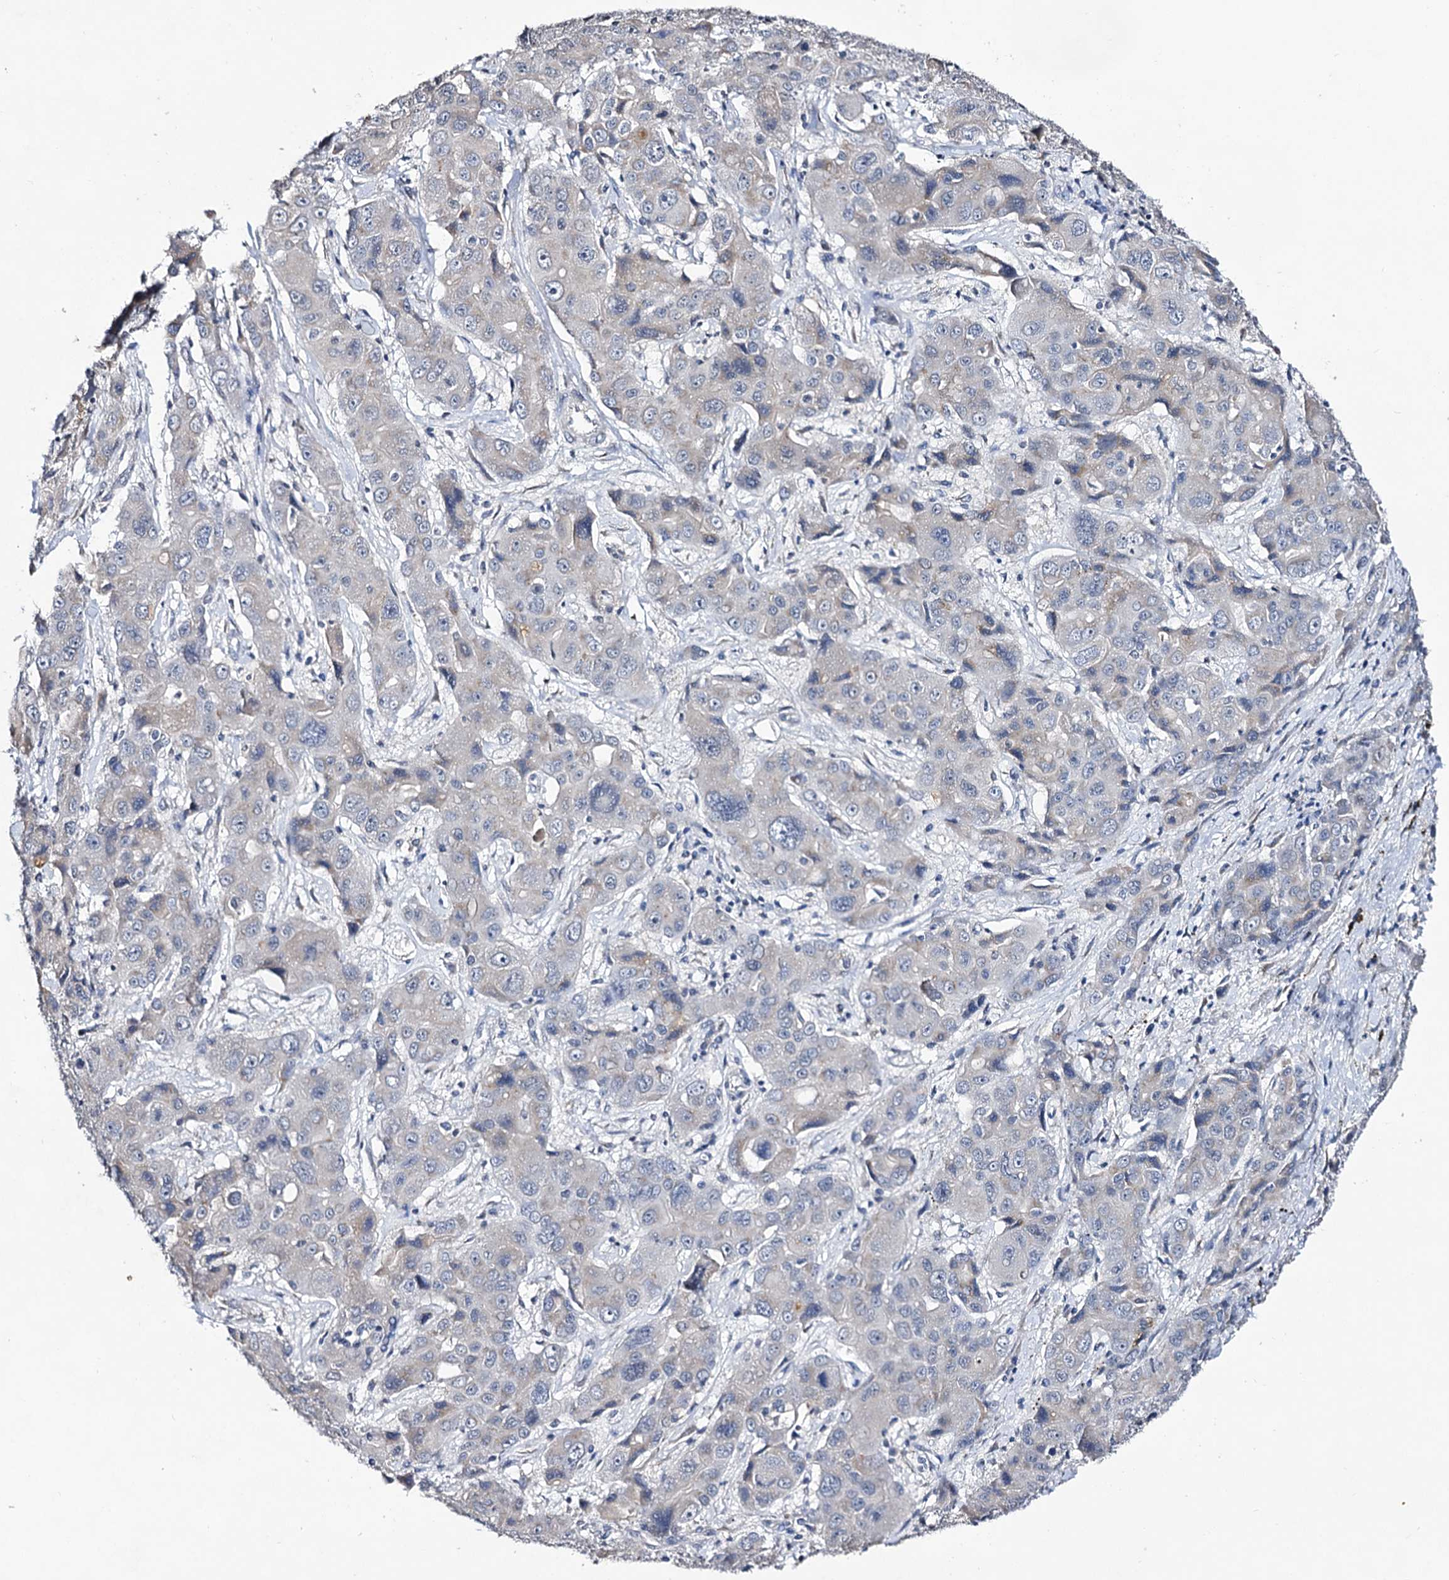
{"staining": {"intensity": "weak", "quantity": "<25%", "location": "cytoplasmic/membranous"}, "tissue": "liver cancer", "cell_type": "Tumor cells", "image_type": "cancer", "snomed": [{"axis": "morphology", "description": "Cholangiocarcinoma"}, {"axis": "topography", "description": "Liver"}], "caption": "Immunohistochemistry (IHC) image of liver cancer (cholangiocarcinoma) stained for a protein (brown), which demonstrates no expression in tumor cells. Brightfield microscopy of immunohistochemistry stained with DAB (brown) and hematoxylin (blue), captured at high magnification.", "gene": "PLIN1", "patient": {"sex": "male", "age": 67}}